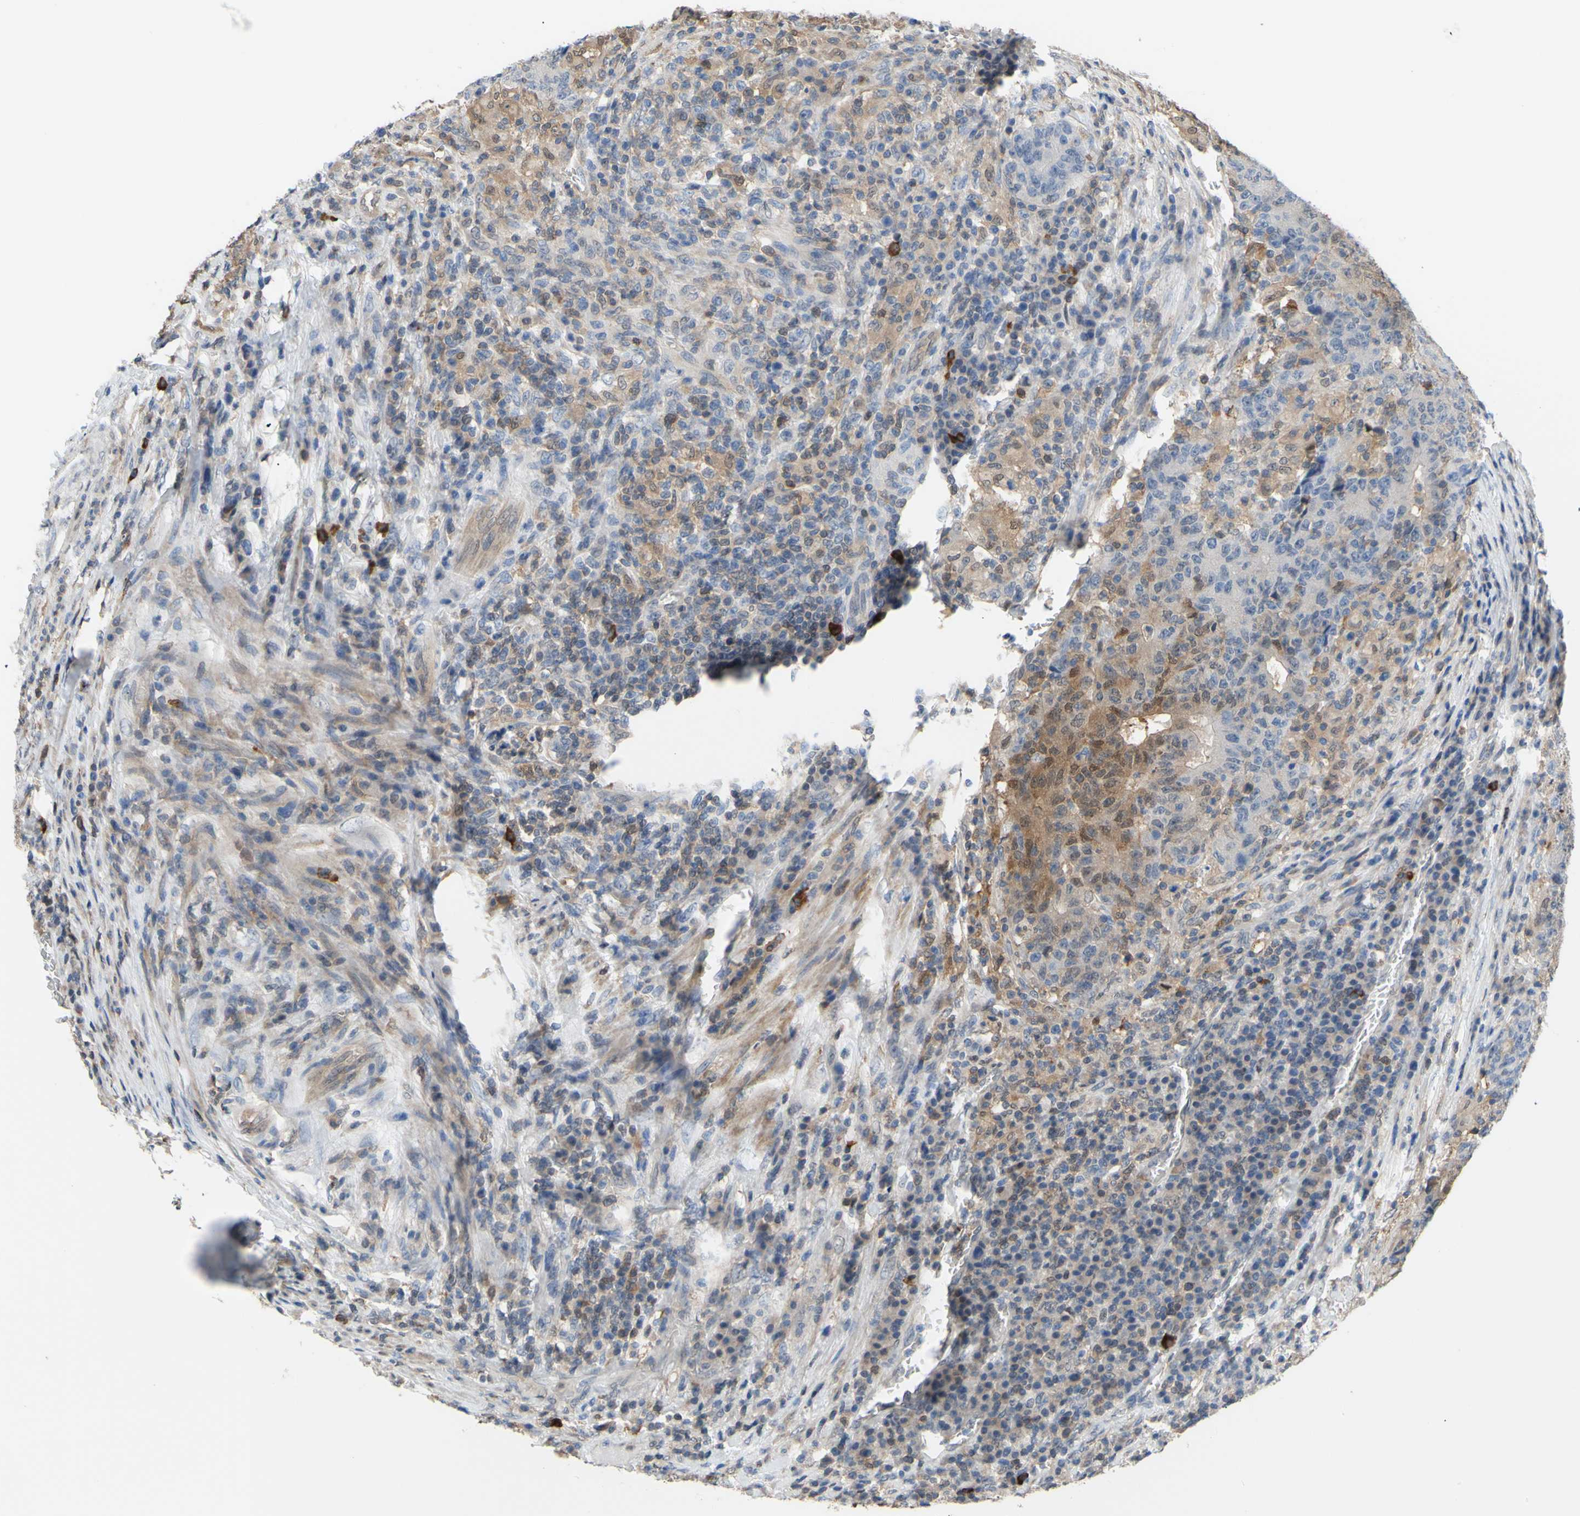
{"staining": {"intensity": "weak", "quantity": "25%-75%", "location": "cytoplasmic/membranous"}, "tissue": "colorectal cancer", "cell_type": "Tumor cells", "image_type": "cancer", "snomed": [{"axis": "morphology", "description": "Normal tissue, NOS"}, {"axis": "morphology", "description": "Adenocarcinoma, NOS"}, {"axis": "topography", "description": "Colon"}], "caption": "IHC histopathology image of neoplastic tissue: colorectal adenocarcinoma stained using immunohistochemistry displays low levels of weak protein expression localized specifically in the cytoplasmic/membranous of tumor cells, appearing as a cytoplasmic/membranous brown color.", "gene": "UPK3B", "patient": {"sex": "female", "age": 75}}